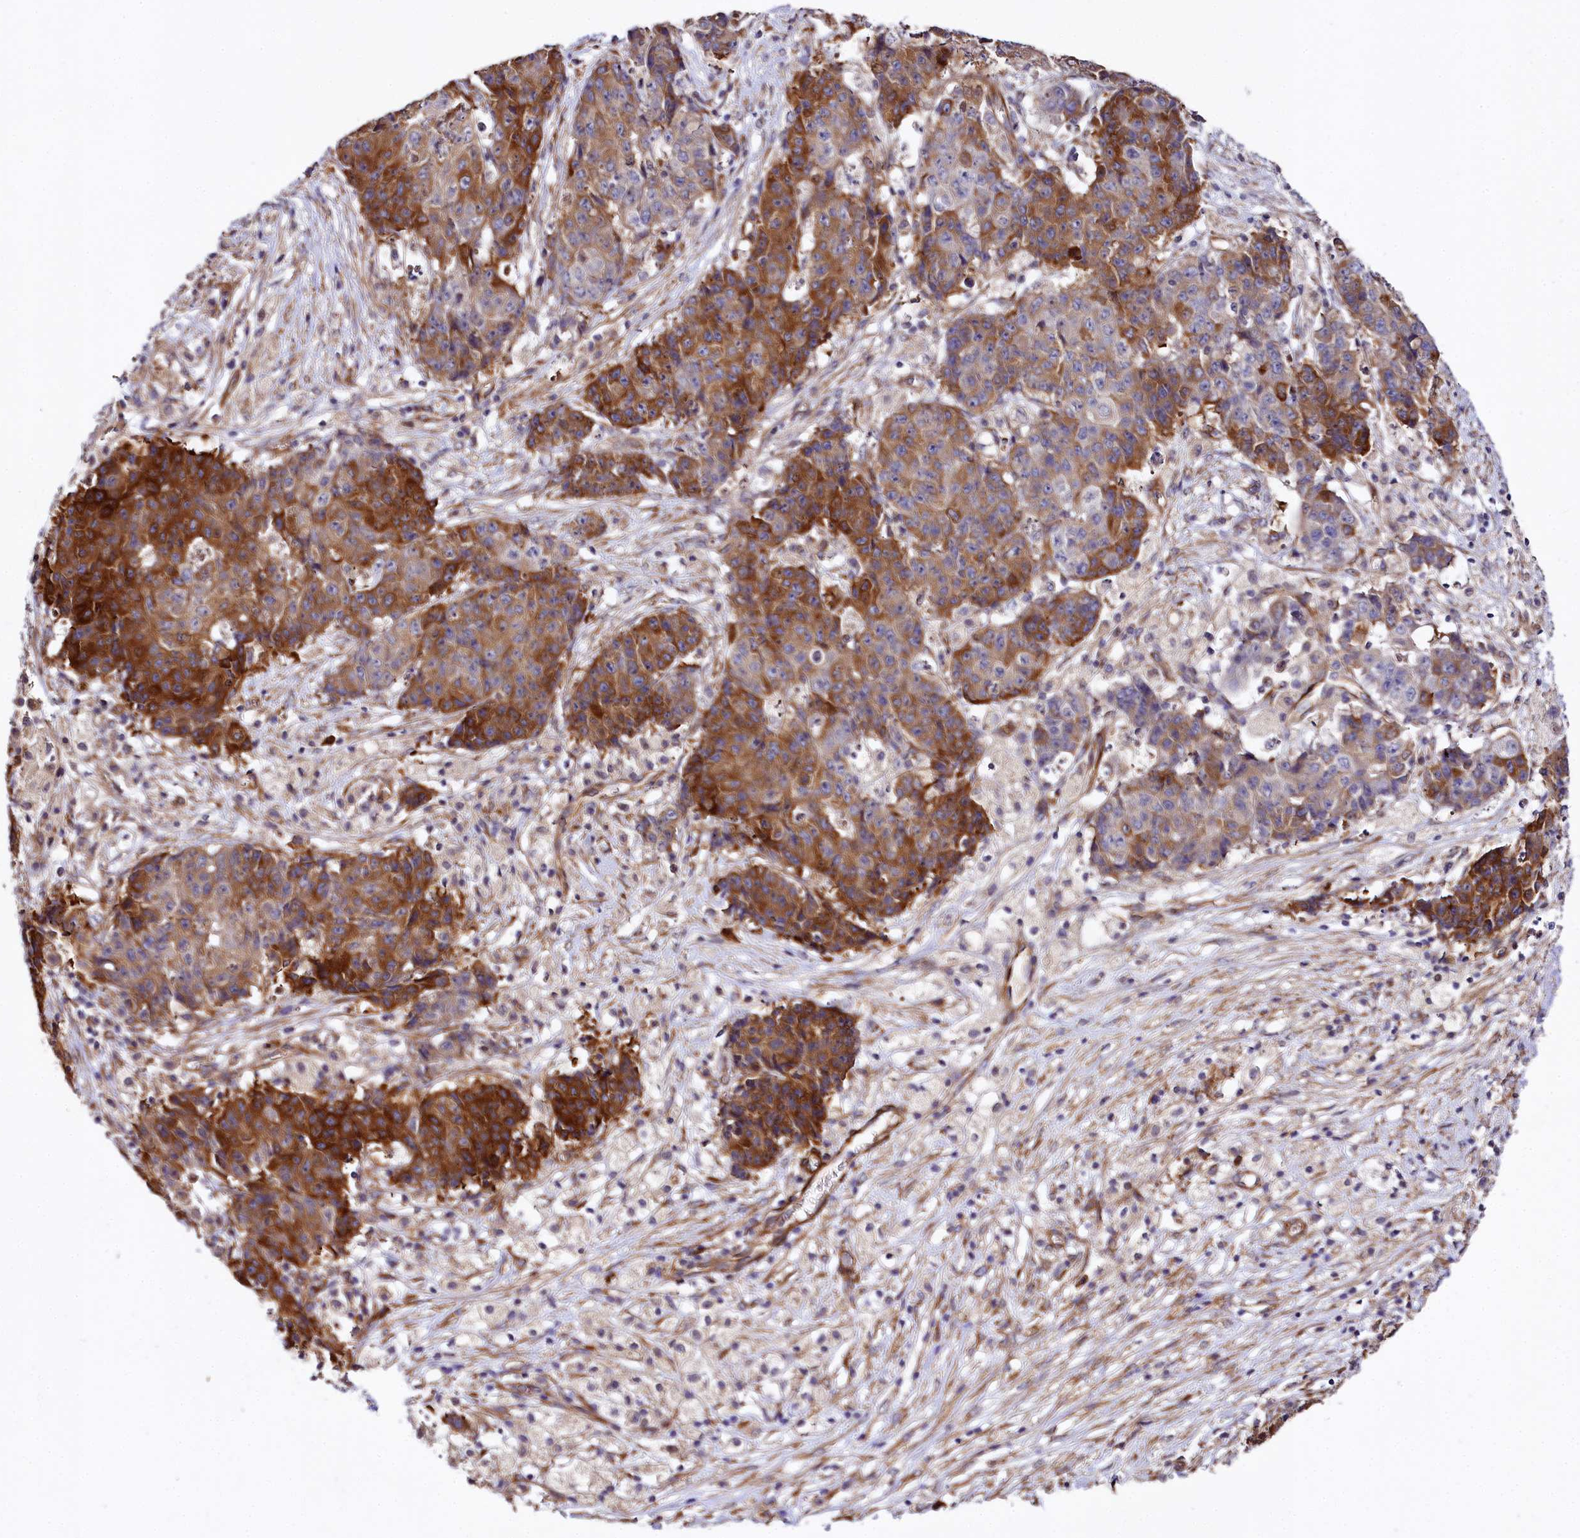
{"staining": {"intensity": "strong", "quantity": "25%-75%", "location": "cytoplasmic/membranous"}, "tissue": "ovarian cancer", "cell_type": "Tumor cells", "image_type": "cancer", "snomed": [{"axis": "morphology", "description": "Carcinoma, endometroid"}, {"axis": "topography", "description": "Ovary"}], "caption": "Tumor cells reveal high levels of strong cytoplasmic/membranous positivity in about 25%-75% of cells in ovarian endometroid carcinoma.", "gene": "SPATS2", "patient": {"sex": "female", "age": 42}}